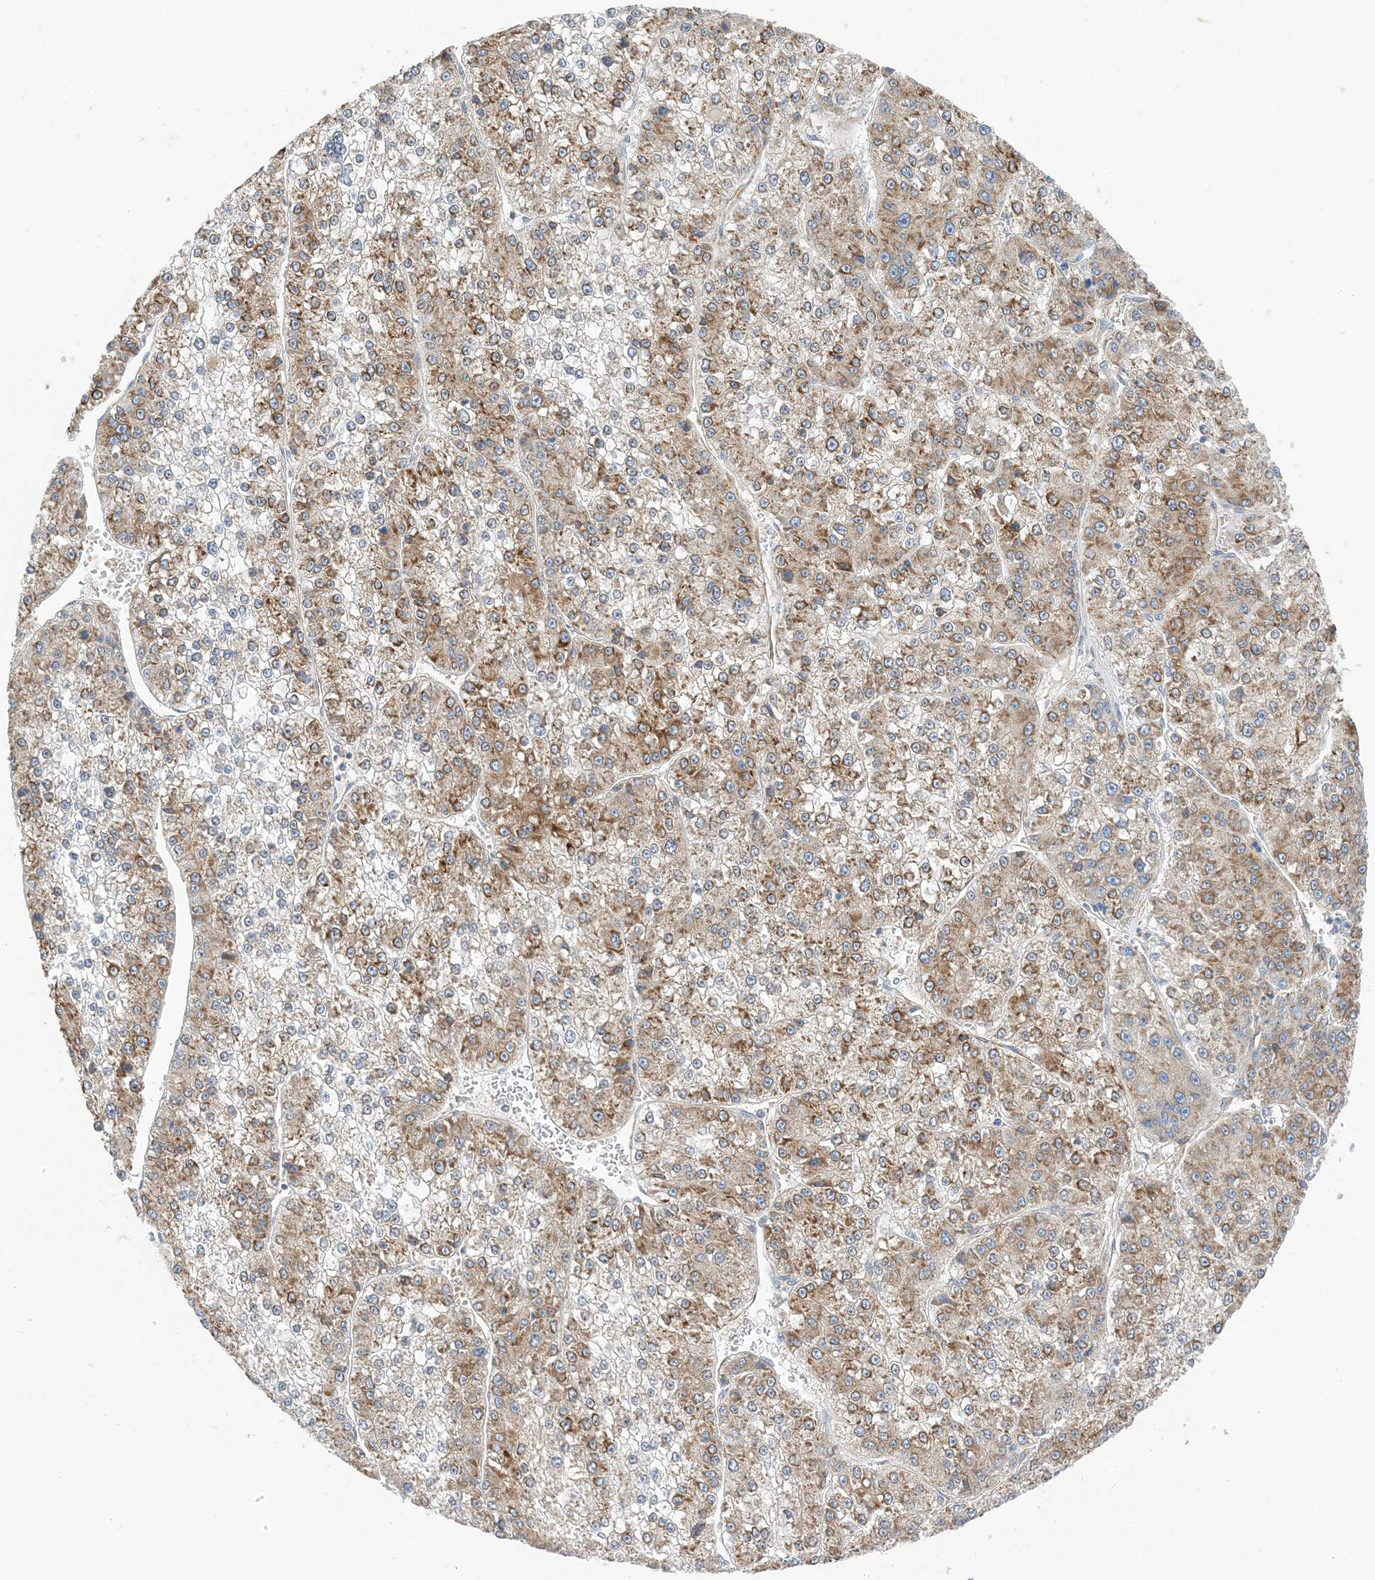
{"staining": {"intensity": "moderate", "quantity": ">75%", "location": "cytoplasmic/membranous"}, "tissue": "liver cancer", "cell_type": "Tumor cells", "image_type": "cancer", "snomed": [{"axis": "morphology", "description": "Carcinoma, Hepatocellular, NOS"}, {"axis": "topography", "description": "Liver"}], "caption": "Tumor cells exhibit medium levels of moderate cytoplasmic/membranous expression in approximately >75% of cells in hepatocellular carcinoma (liver).", "gene": "KIFBP", "patient": {"sex": "female", "age": 73}}